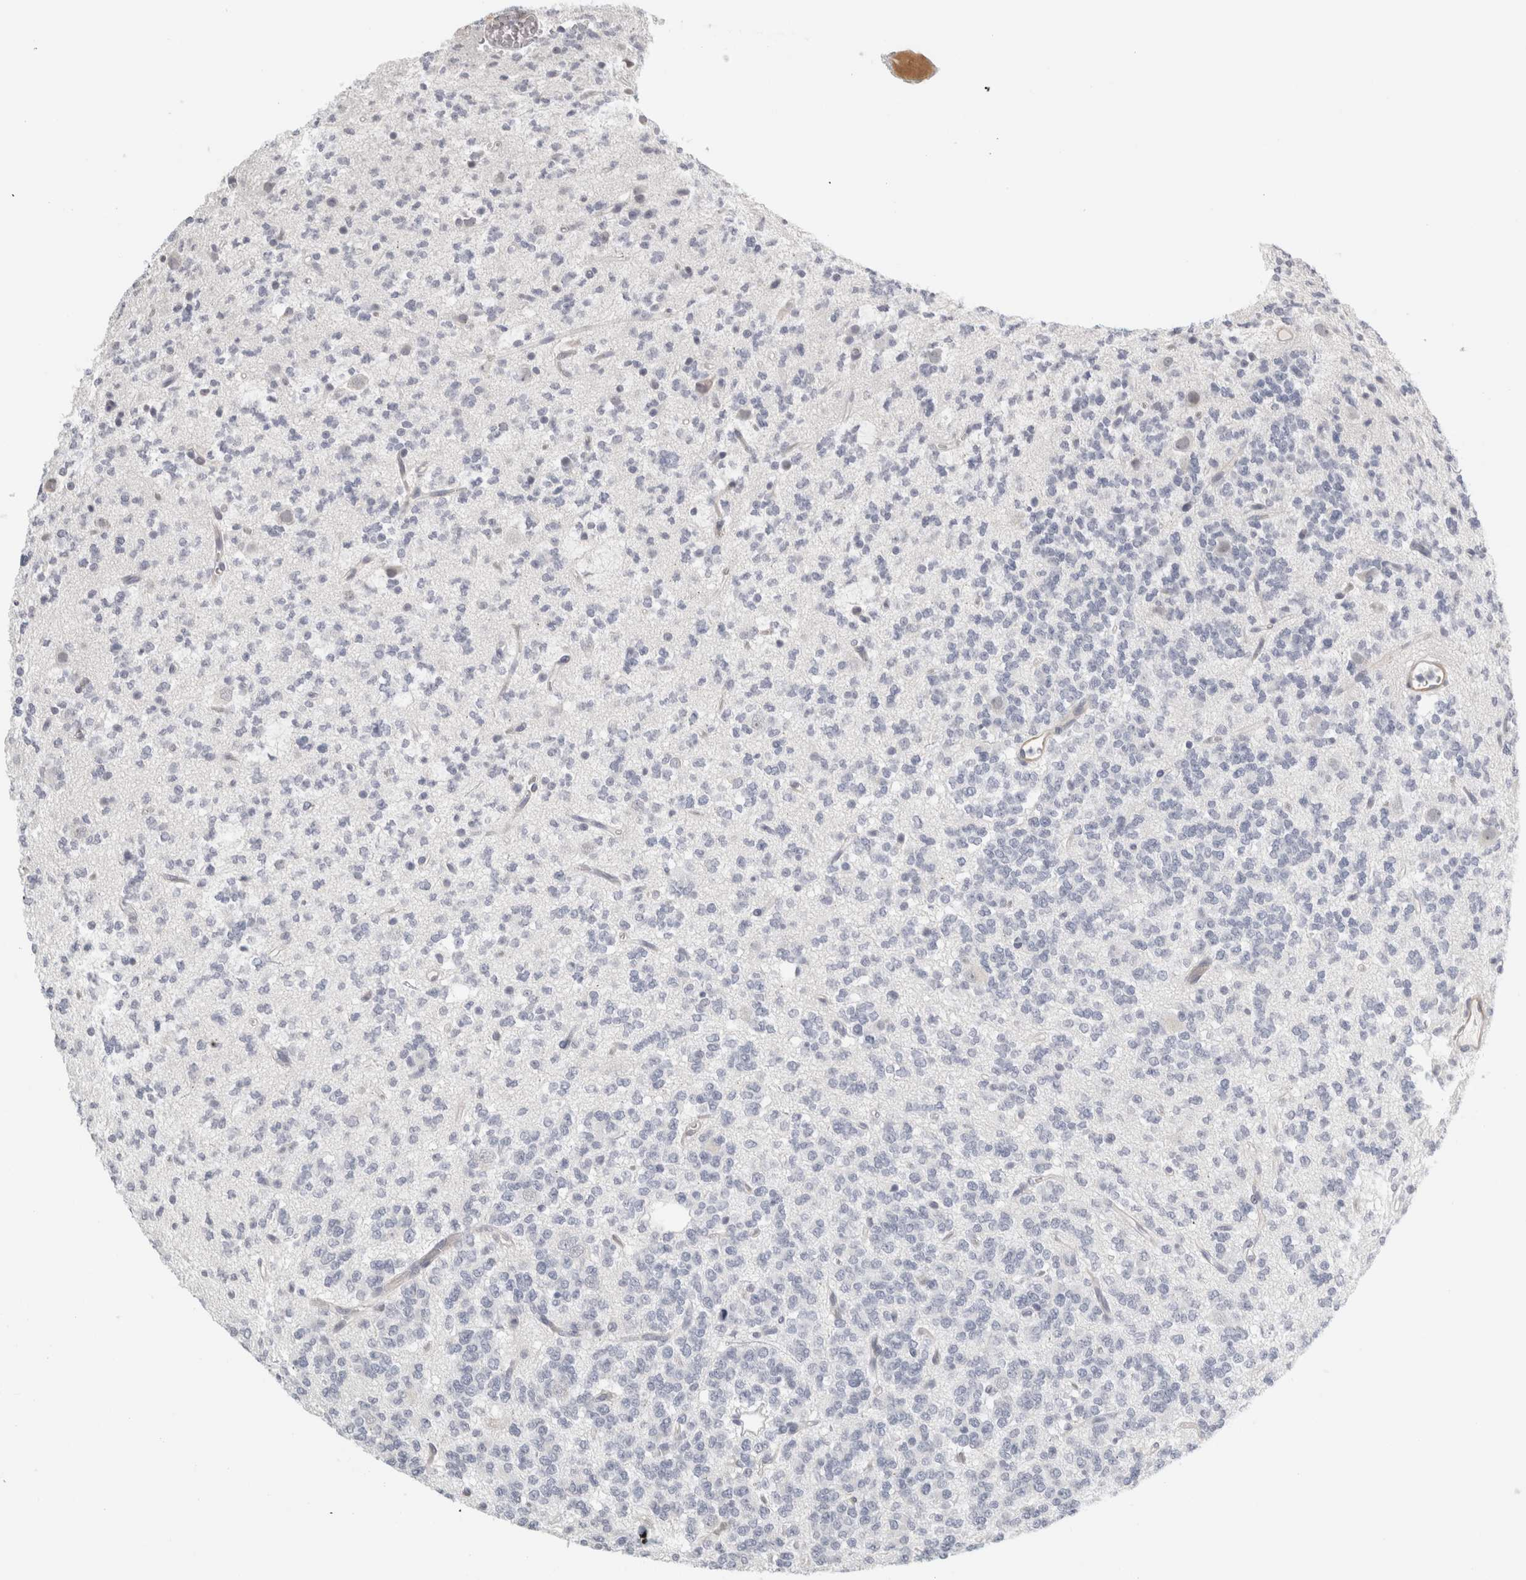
{"staining": {"intensity": "negative", "quantity": "none", "location": "none"}, "tissue": "glioma", "cell_type": "Tumor cells", "image_type": "cancer", "snomed": [{"axis": "morphology", "description": "Glioma, malignant, Low grade"}, {"axis": "topography", "description": "Brain"}], "caption": "Glioma was stained to show a protein in brown. There is no significant expression in tumor cells.", "gene": "FBLIM1", "patient": {"sex": "male", "age": 38}}